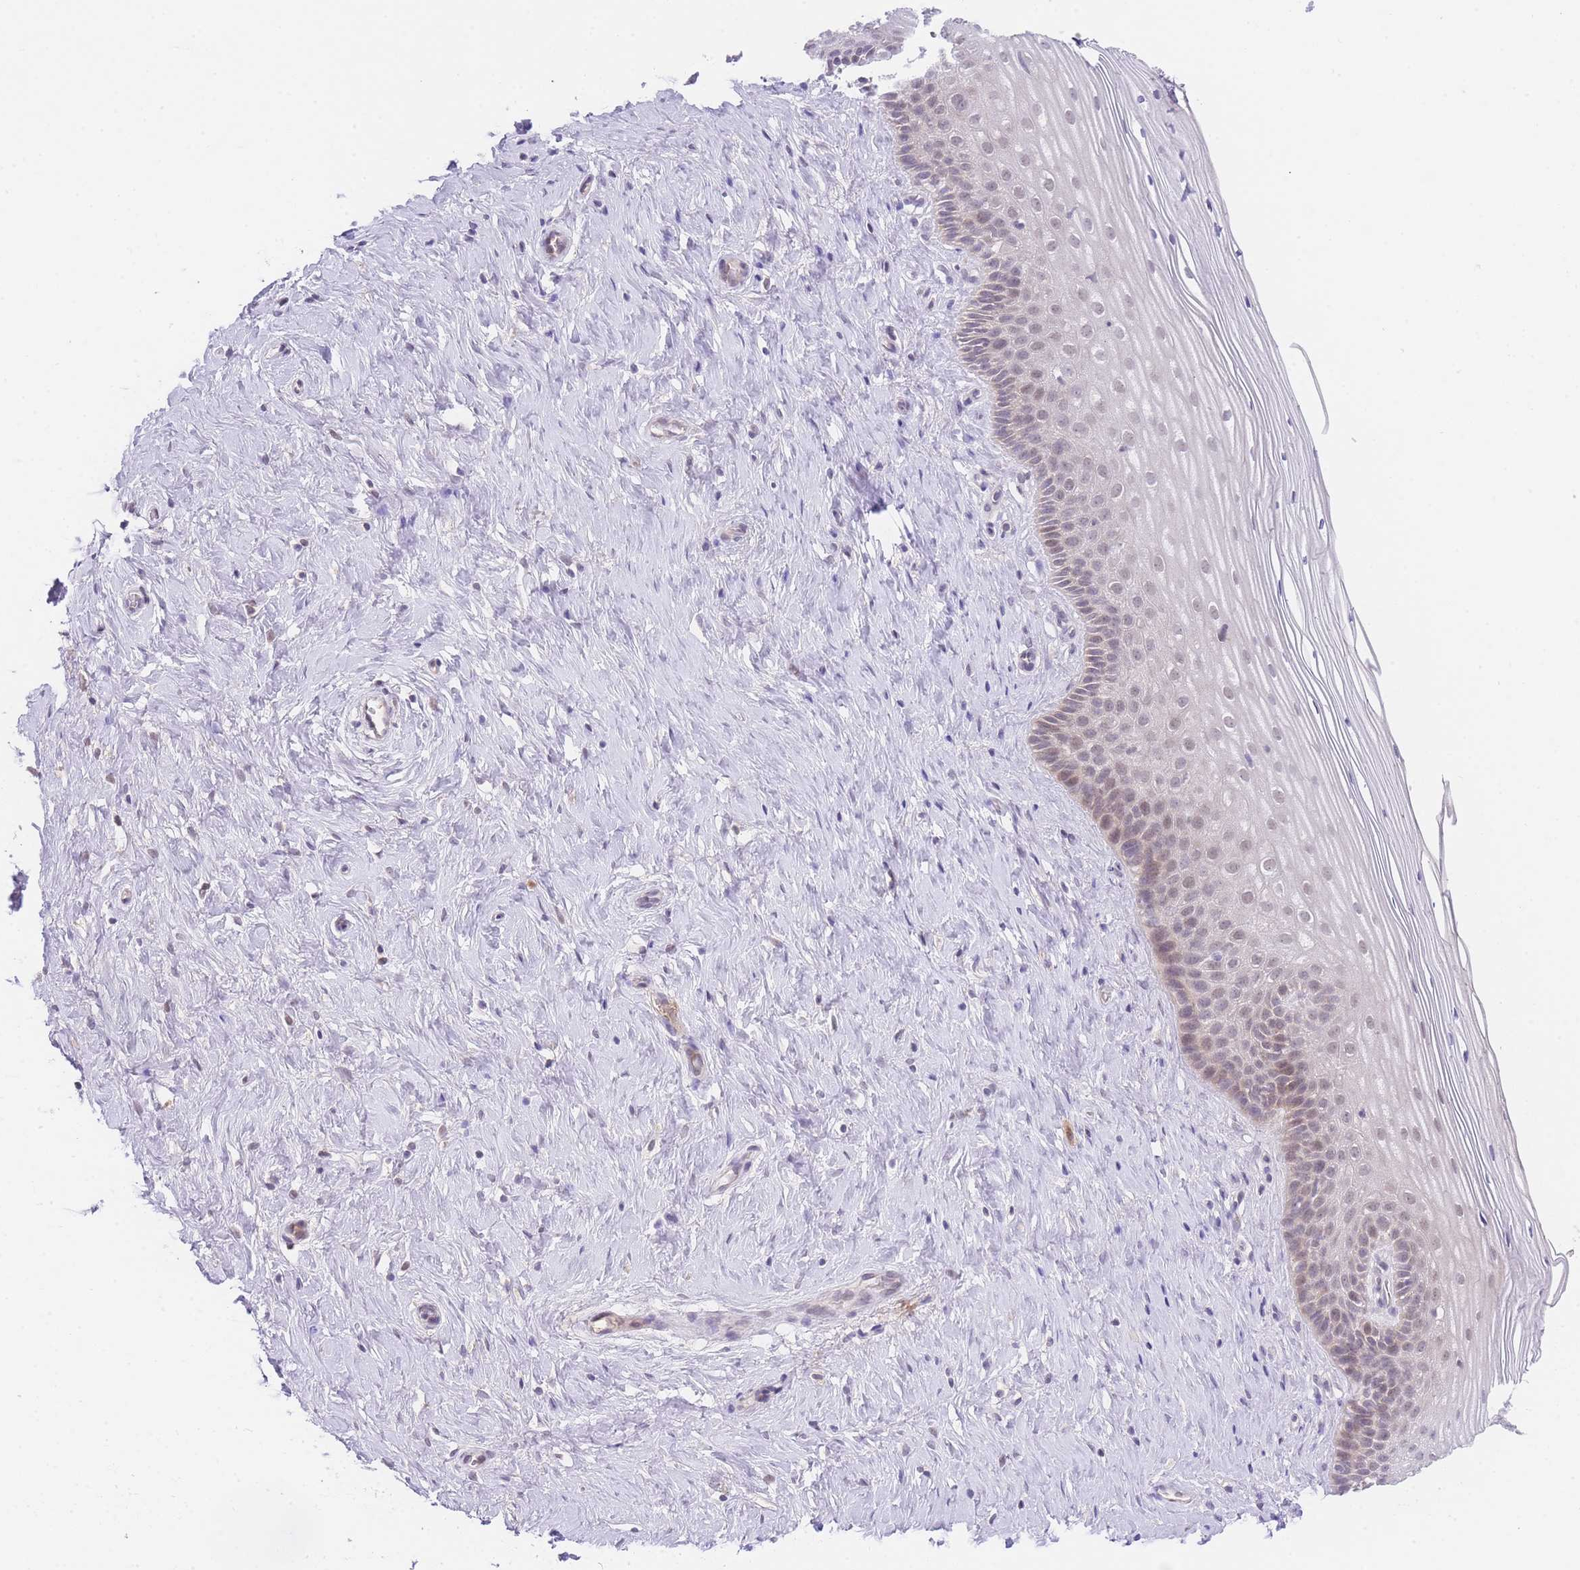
{"staining": {"intensity": "weak", "quantity": "<25%", "location": "nuclear"}, "tissue": "cervix", "cell_type": "Squamous epithelial cells", "image_type": "normal", "snomed": [{"axis": "morphology", "description": "Normal tissue, NOS"}, {"axis": "topography", "description": "Cervix"}], "caption": "IHC histopathology image of benign cervix: human cervix stained with DAB (3,3'-diaminobenzidine) reveals no significant protein positivity in squamous epithelial cells. (DAB (3,3'-diaminobenzidine) immunohistochemistry with hematoxylin counter stain).", "gene": "SLC25A33", "patient": {"sex": "female", "age": 33}}